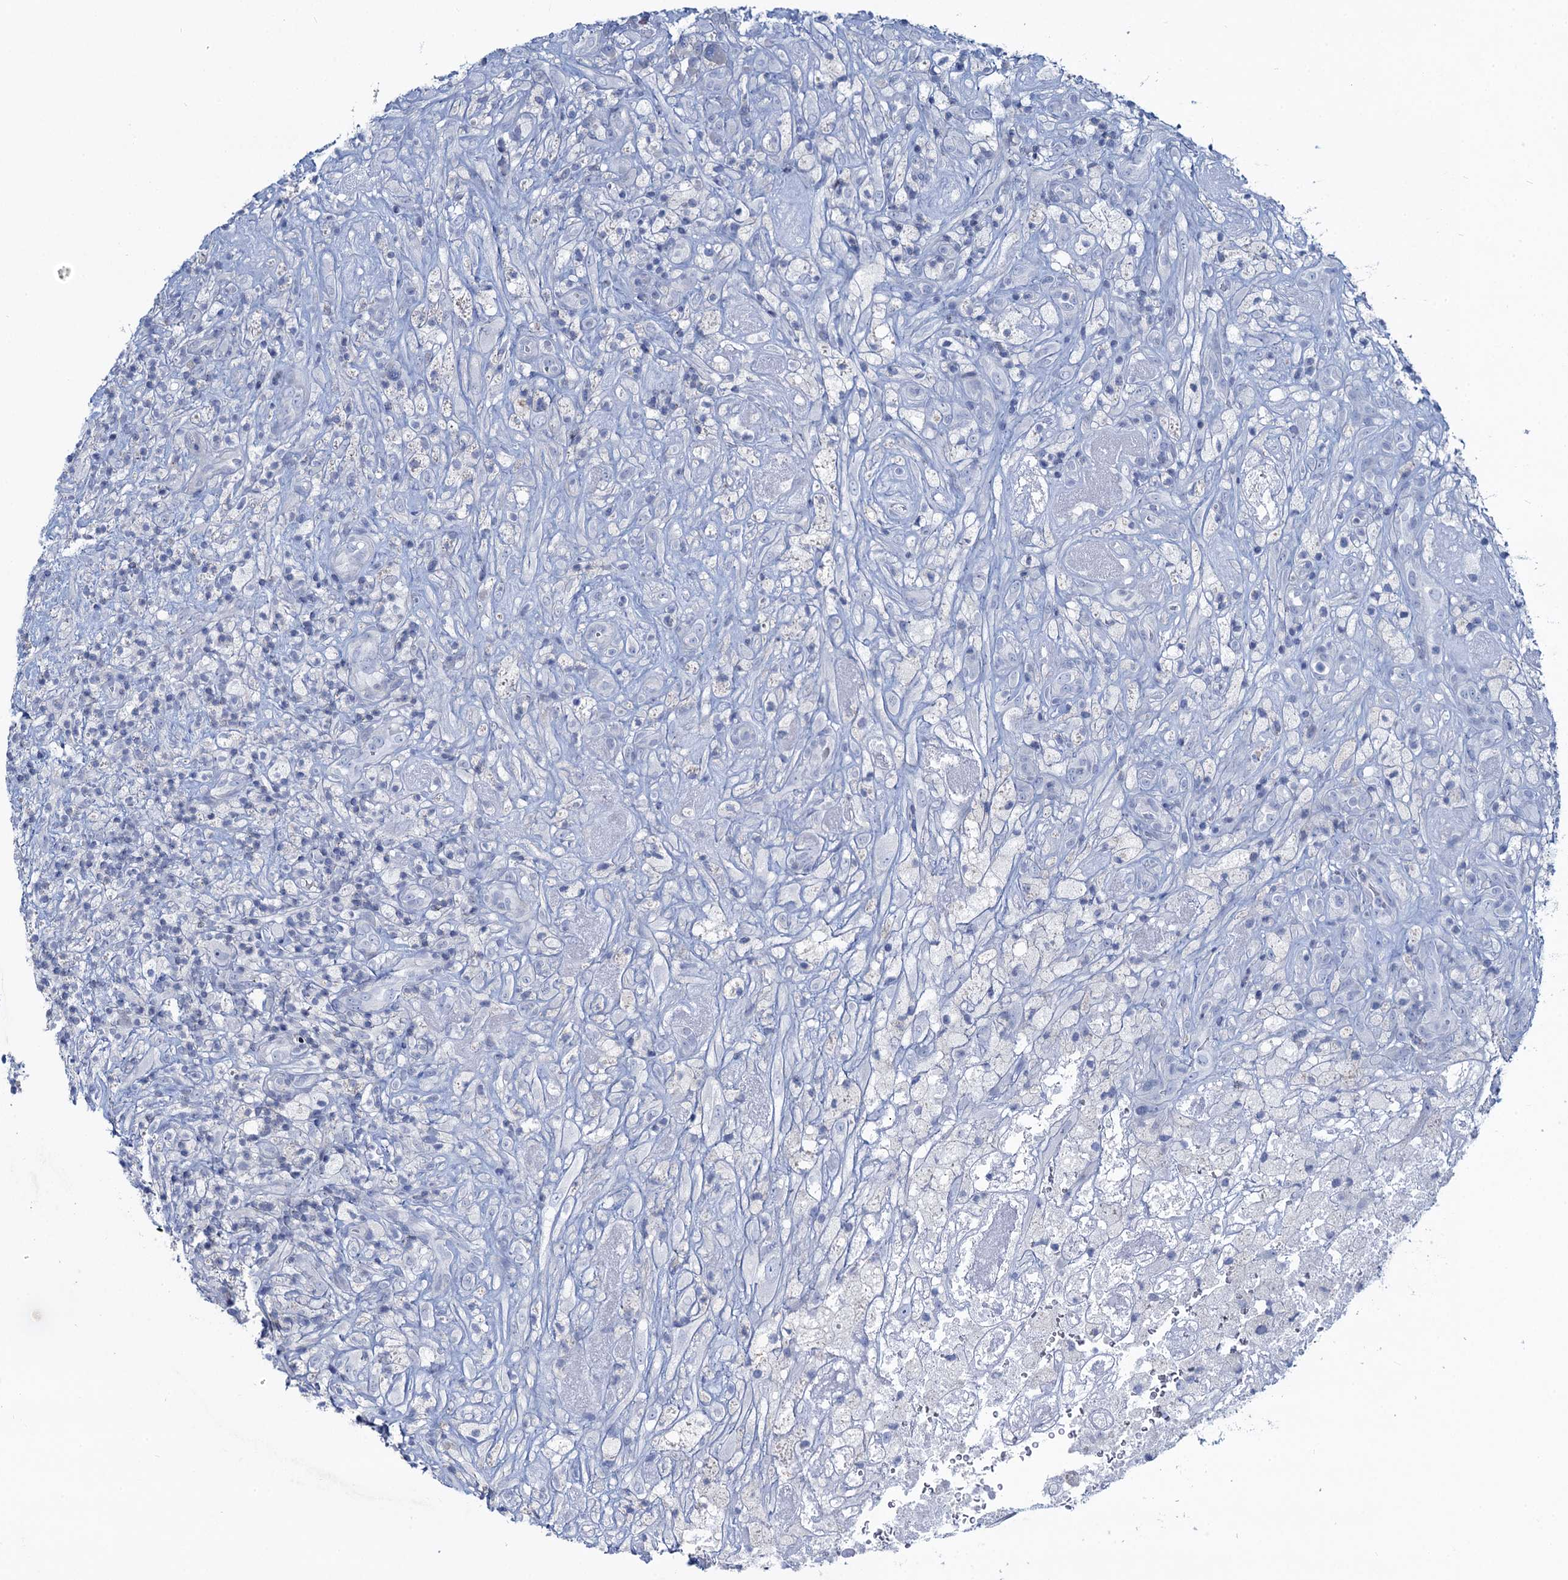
{"staining": {"intensity": "negative", "quantity": "none", "location": "none"}, "tissue": "glioma", "cell_type": "Tumor cells", "image_type": "cancer", "snomed": [{"axis": "morphology", "description": "Glioma, malignant, High grade"}, {"axis": "topography", "description": "Brain"}], "caption": "Micrograph shows no significant protein staining in tumor cells of glioma.", "gene": "TOX3", "patient": {"sex": "male", "age": 69}}